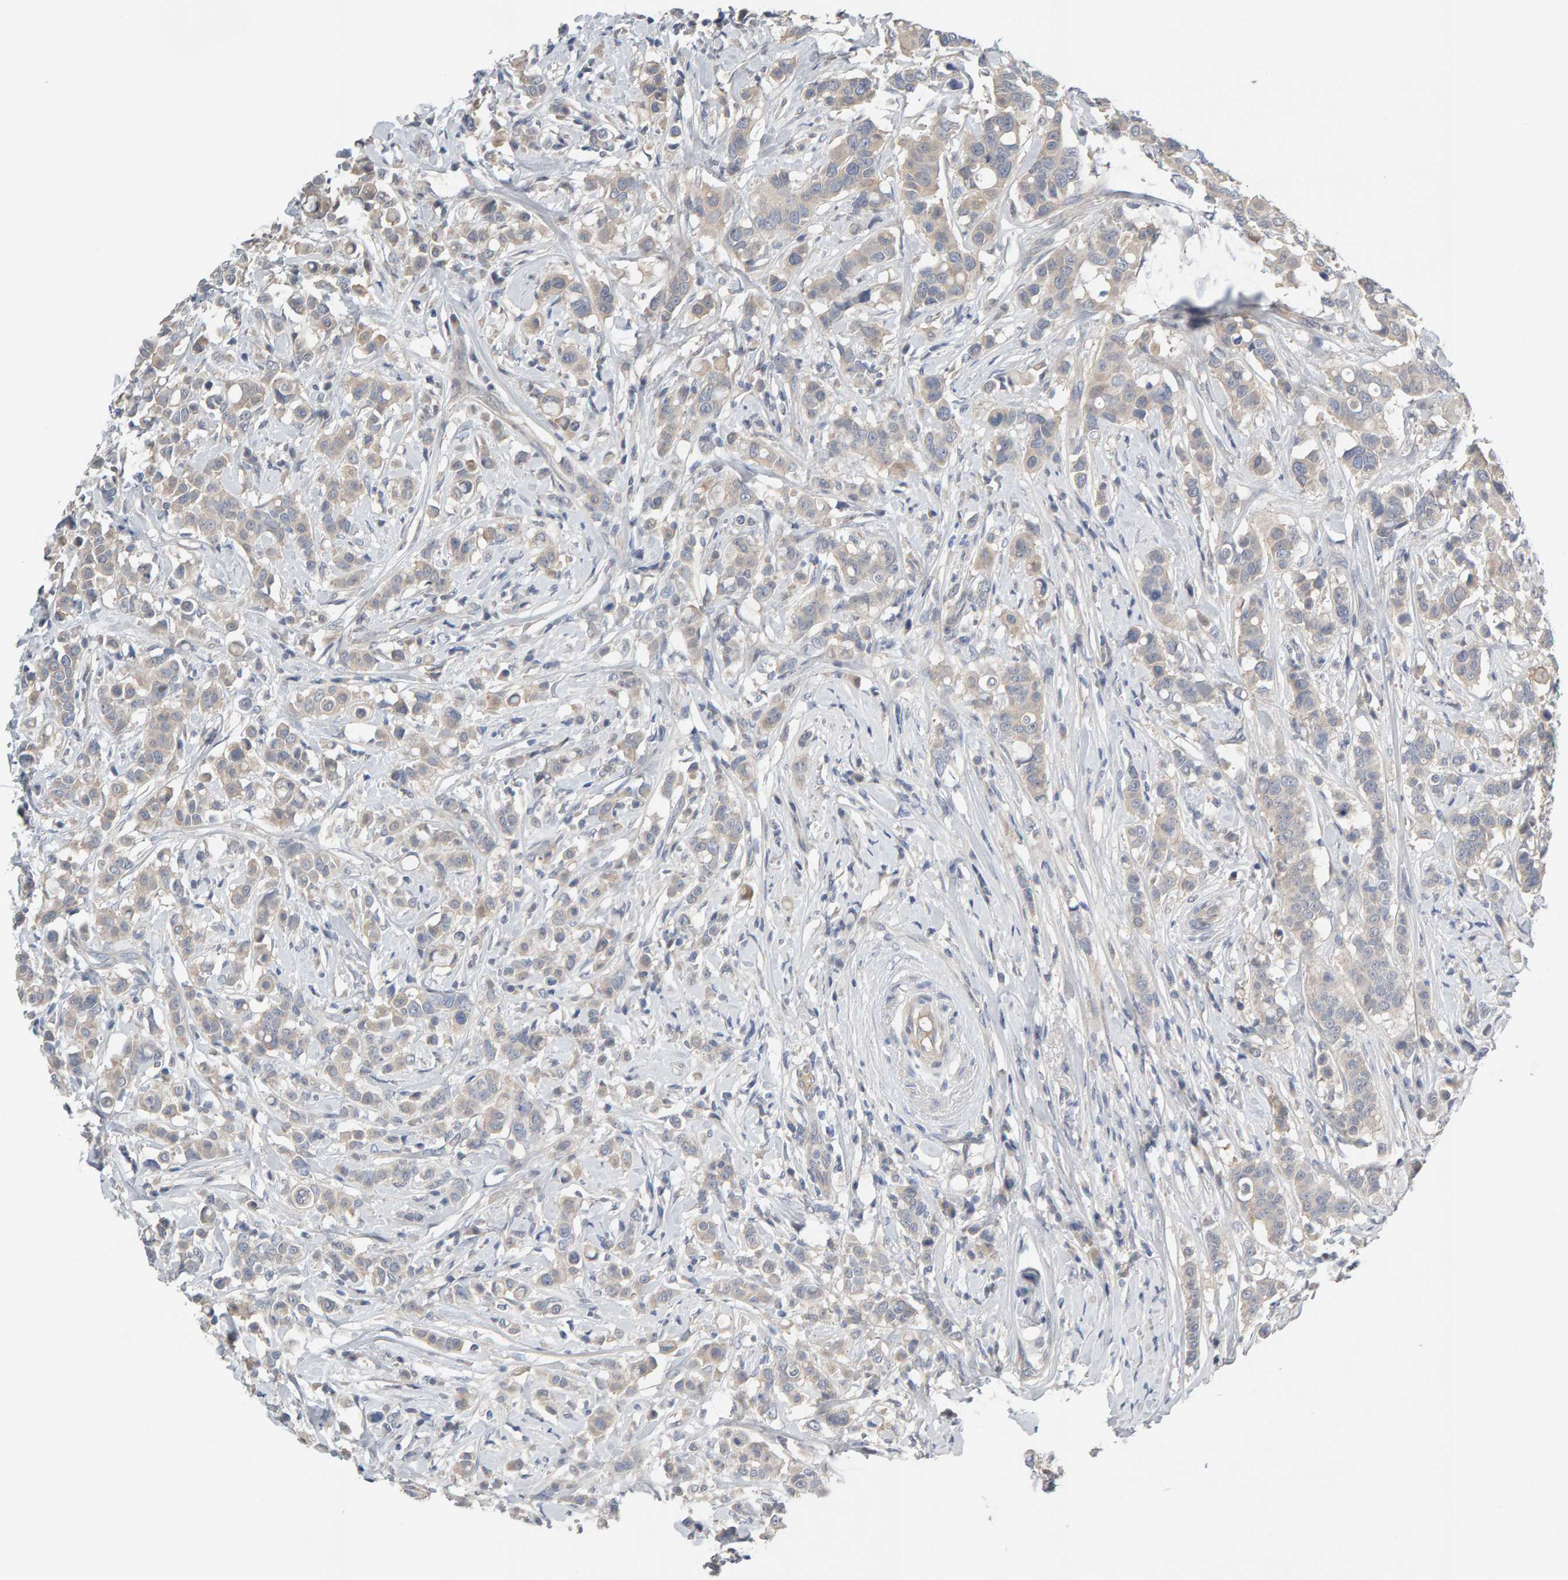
{"staining": {"intensity": "weak", "quantity": "<25%", "location": "cytoplasmic/membranous"}, "tissue": "breast cancer", "cell_type": "Tumor cells", "image_type": "cancer", "snomed": [{"axis": "morphology", "description": "Duct carcinoma"}, {"axis": "topography", "description": "Breast"}], "caption": "Micrograph shows no significant protein expression in tumor cells of breast infiltrating ductal carcinoma.", "gene": "GFUS", "patient": {"sex": "female", "age": 27}}